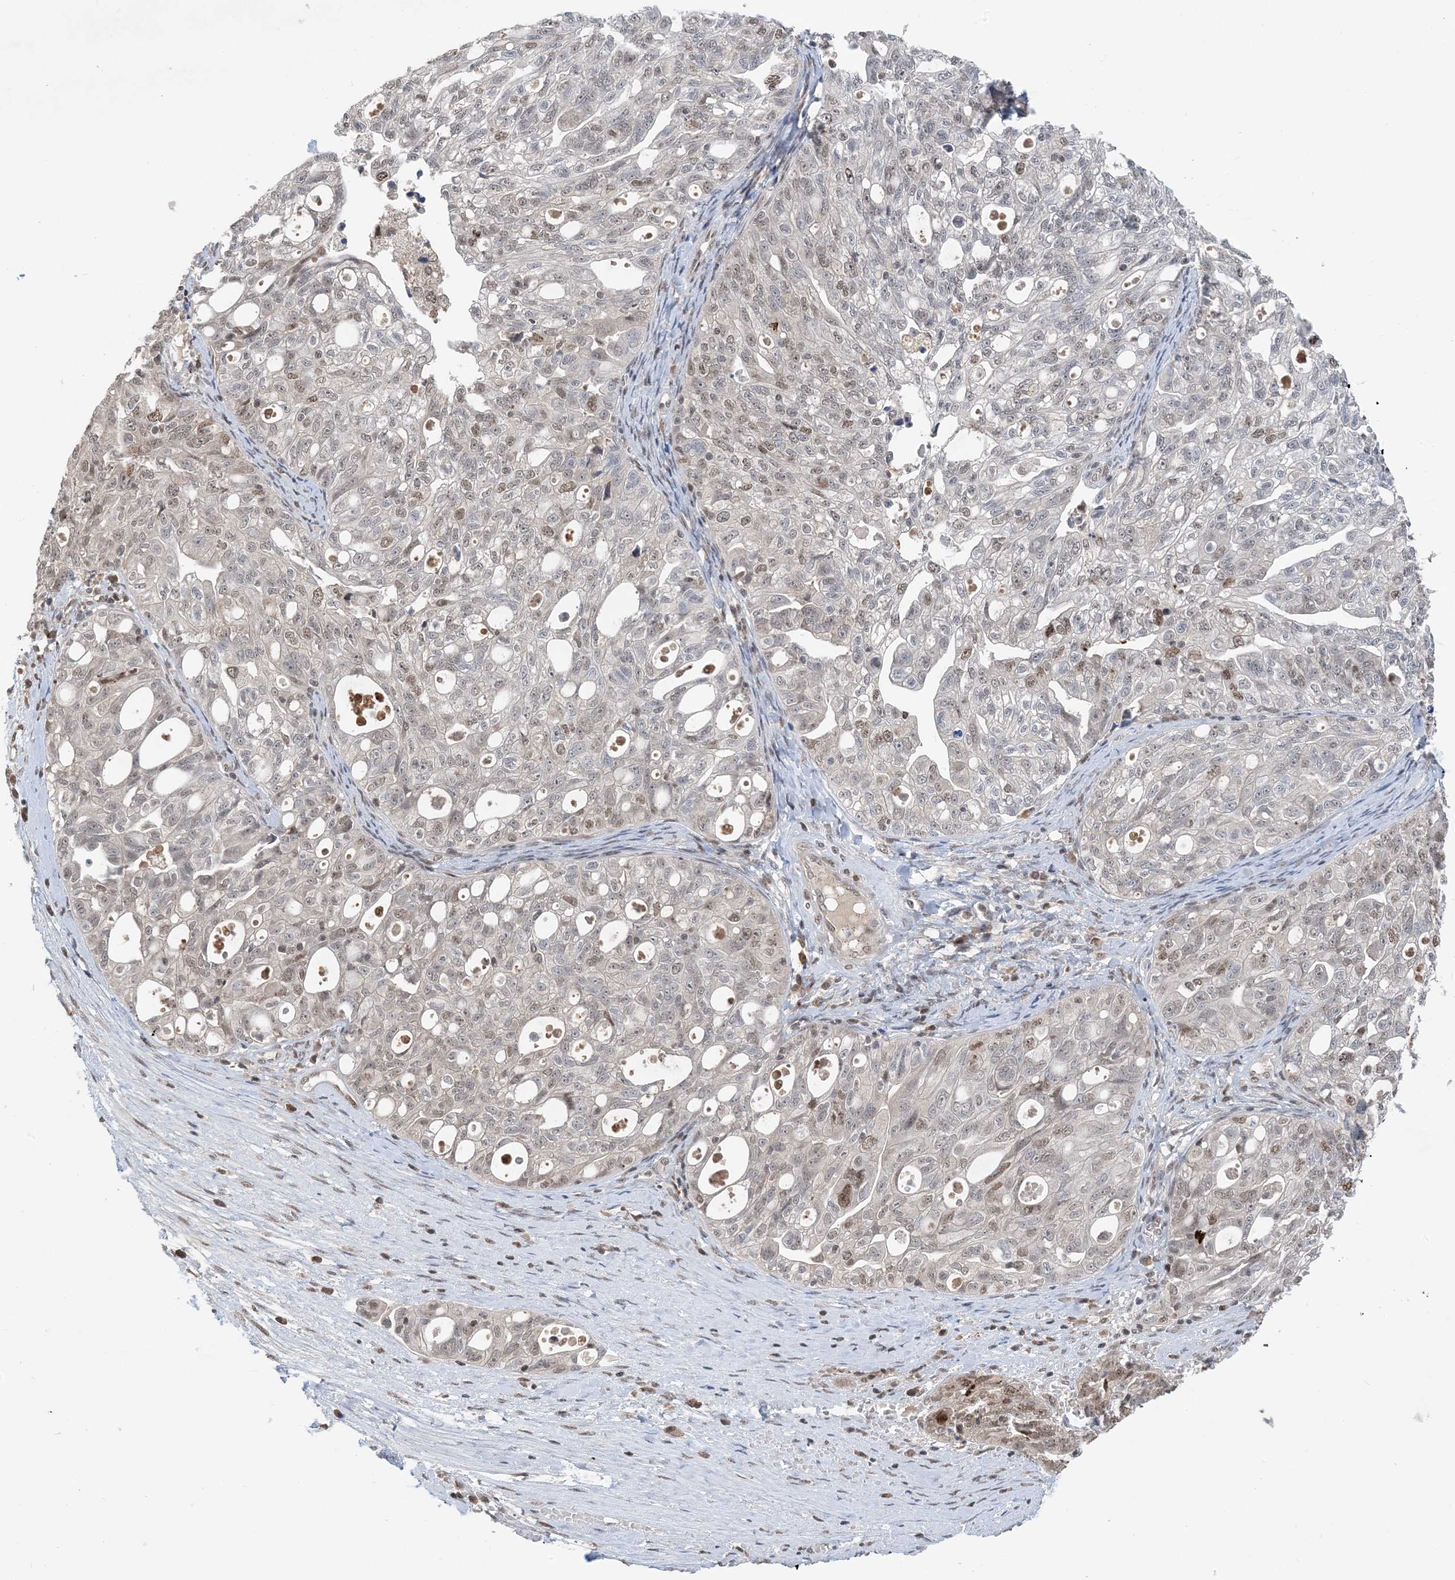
{"staining": {"intensity": "weak", "quantity": "<25%", "location": "nuclear"}, "tissue": "ovarian cancer", "cell_type": "Tumor cells", "image_type": "cancer", "snomed": [{"axis": "morphology", "description": "Carcinoma, NOS"}, {"axis": "morphology", "description": "Cystadenocarcinoma, serous, NOS"}, {"axis": "topography", "description": "Ovary"}], "caption": "This is an IHC micrograph of ovarian cancer (serous cystadenocarcinoma). There is no expression in tumor cells.", "gene": "ACYP2", "patient": {"sex": "female", "age": 69}}